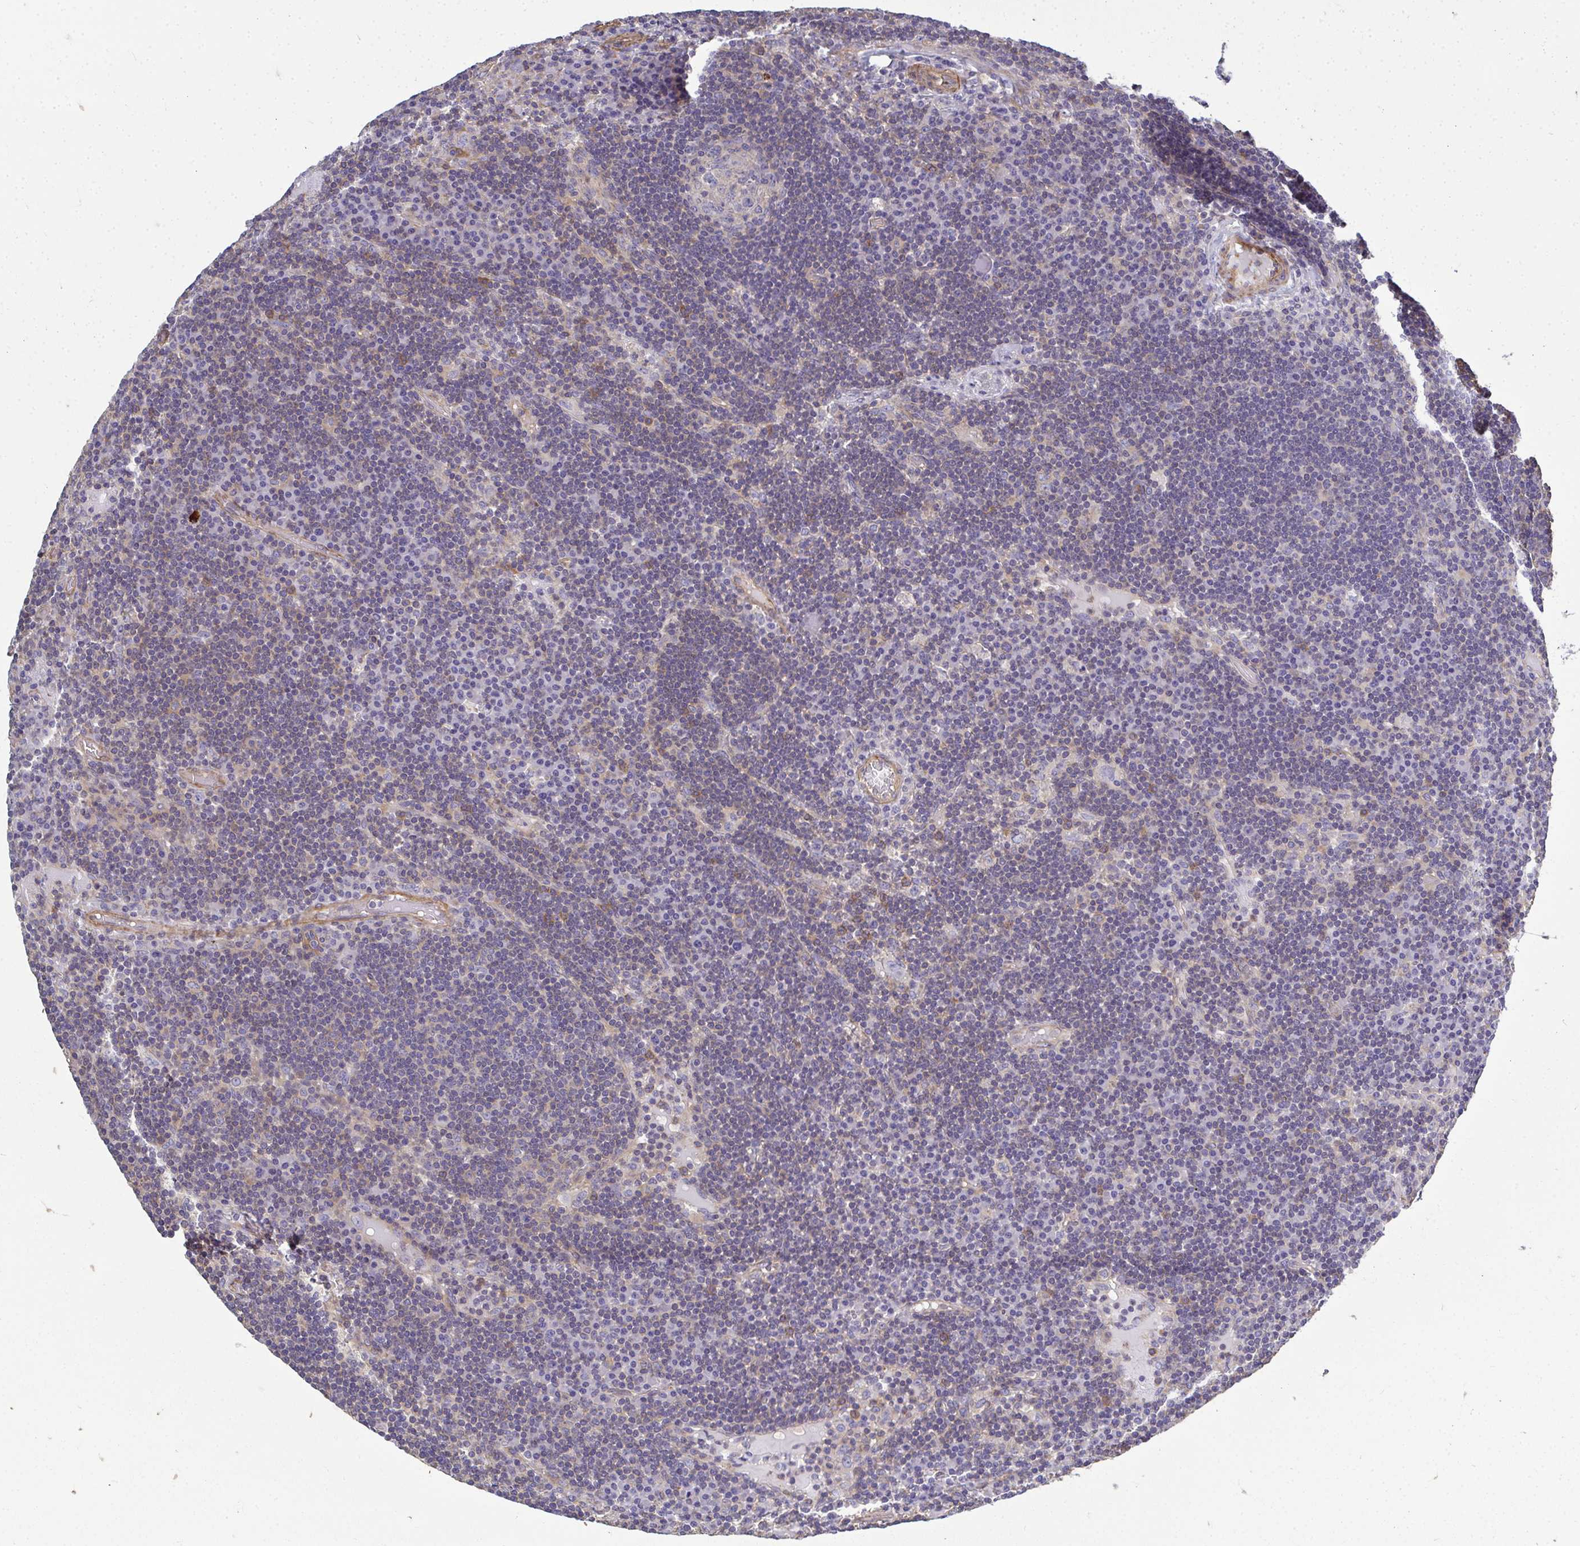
{"staining": {"intensity": "negative", "quantity": "none", "location": "none"}, "tissue": "lymph node", "cell_type": "Germinal center cells", "image_type": "normal", "snomed": [{"axis": "morphology", "description": "Normal tissue, NOS"}, {"axis": "topography", "description": "Lymph node"}], "caption": "This histopathology image is of benign lymph node stained with immunohistochemistry to label a protein in brown with the nuclei are counter-stained blue. There is no expression in germinal center cells. (DAB IHC visualized using brightfield microscopy, high magnification).", "gene": "MYL1", "patient": {"sex": "male", "age": 67}}